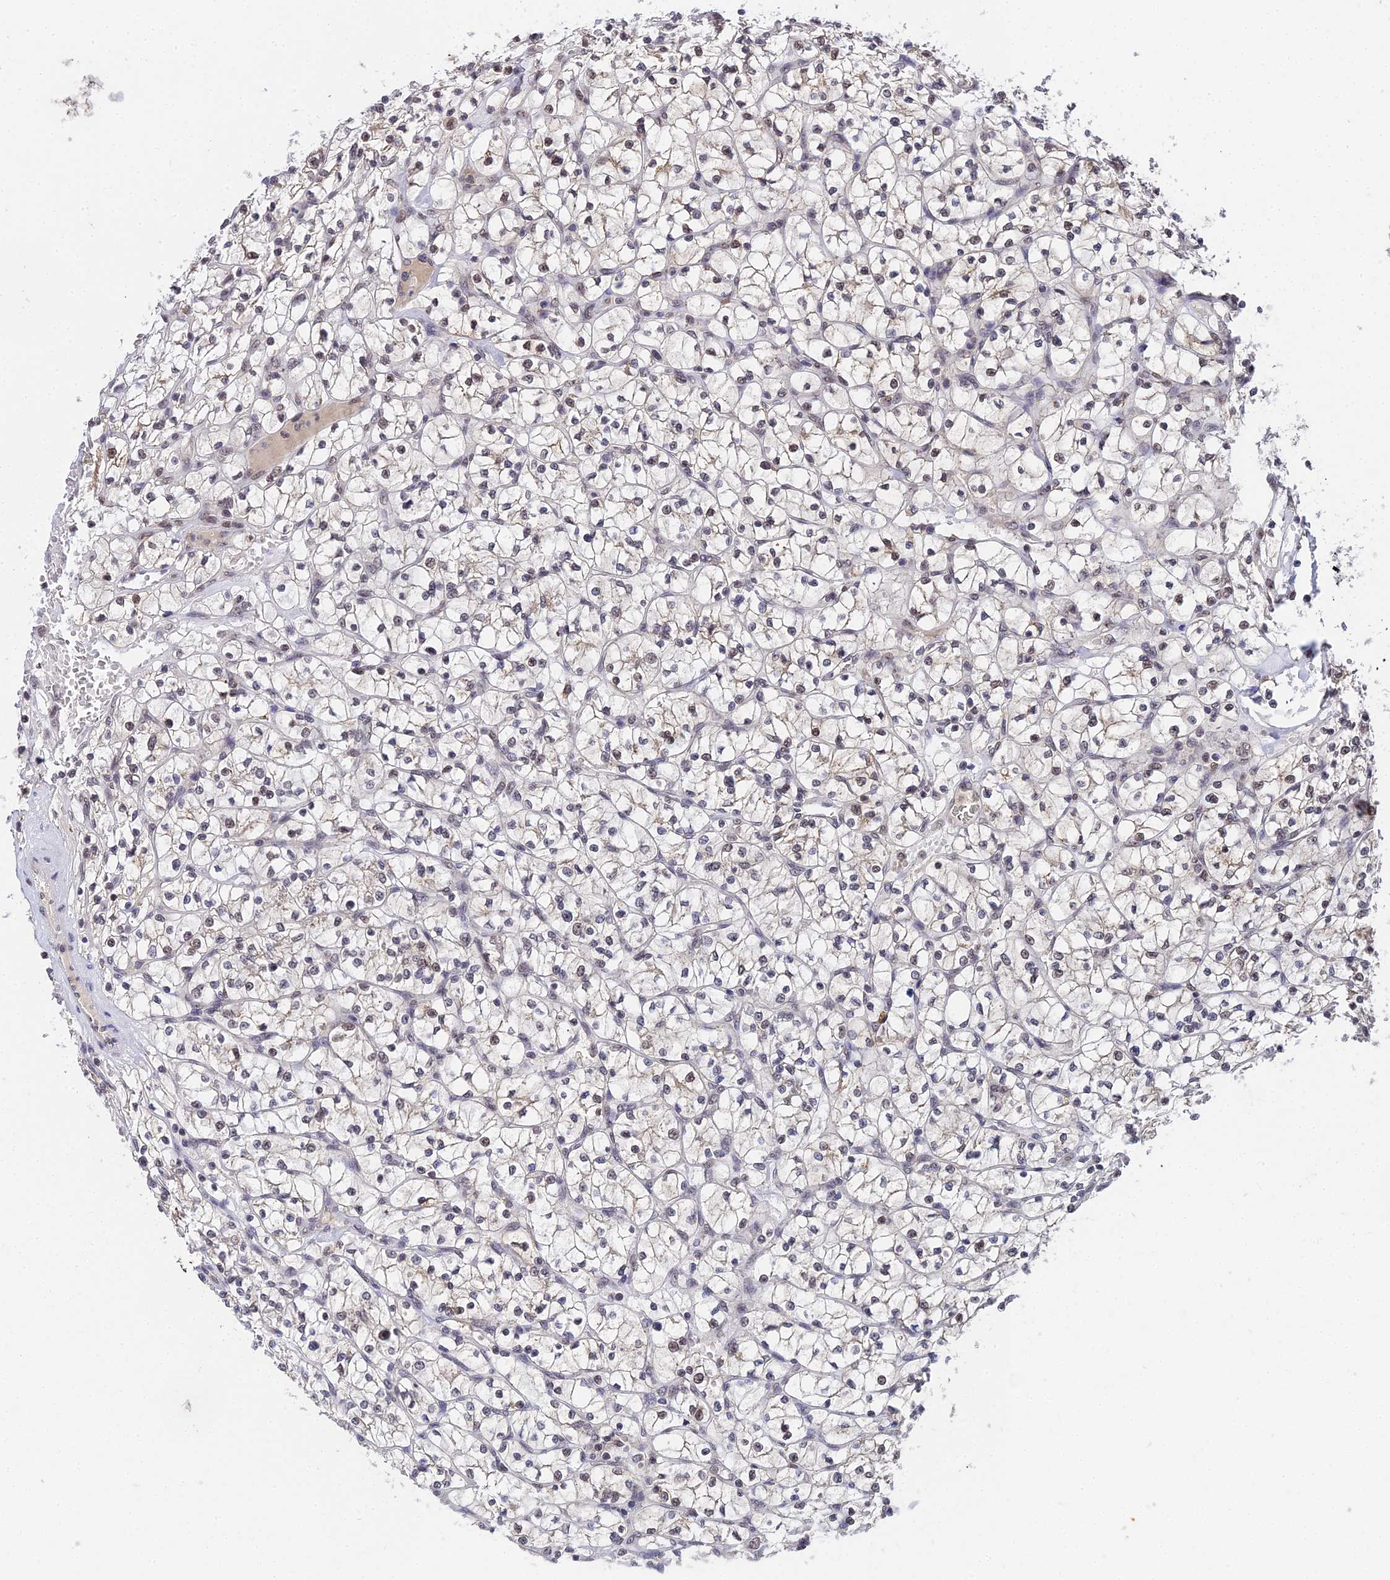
{"staining": {"intensity": "moderate", "quantity": "<25%", "location": "cytoplasmic/membranous,nuclear"}, "tissue": "renal cancer", "cell_type": "Tumor cells", "image_type": "cancer", "snomed": [{"axis": "morphology", "description": "Adenocarcinoma, NOS"}, {"axis": "topography", "description": "Kidney"}], "caption": "Brown immunohistochemical staining in human adenocarcinoma (renal) shows moderate cytoplasmic/membranous and nuclear staining in approximately <25% of tumor cells.", "gene": "EXOSC3", "patient": {"sex": "female", "age": 64}}